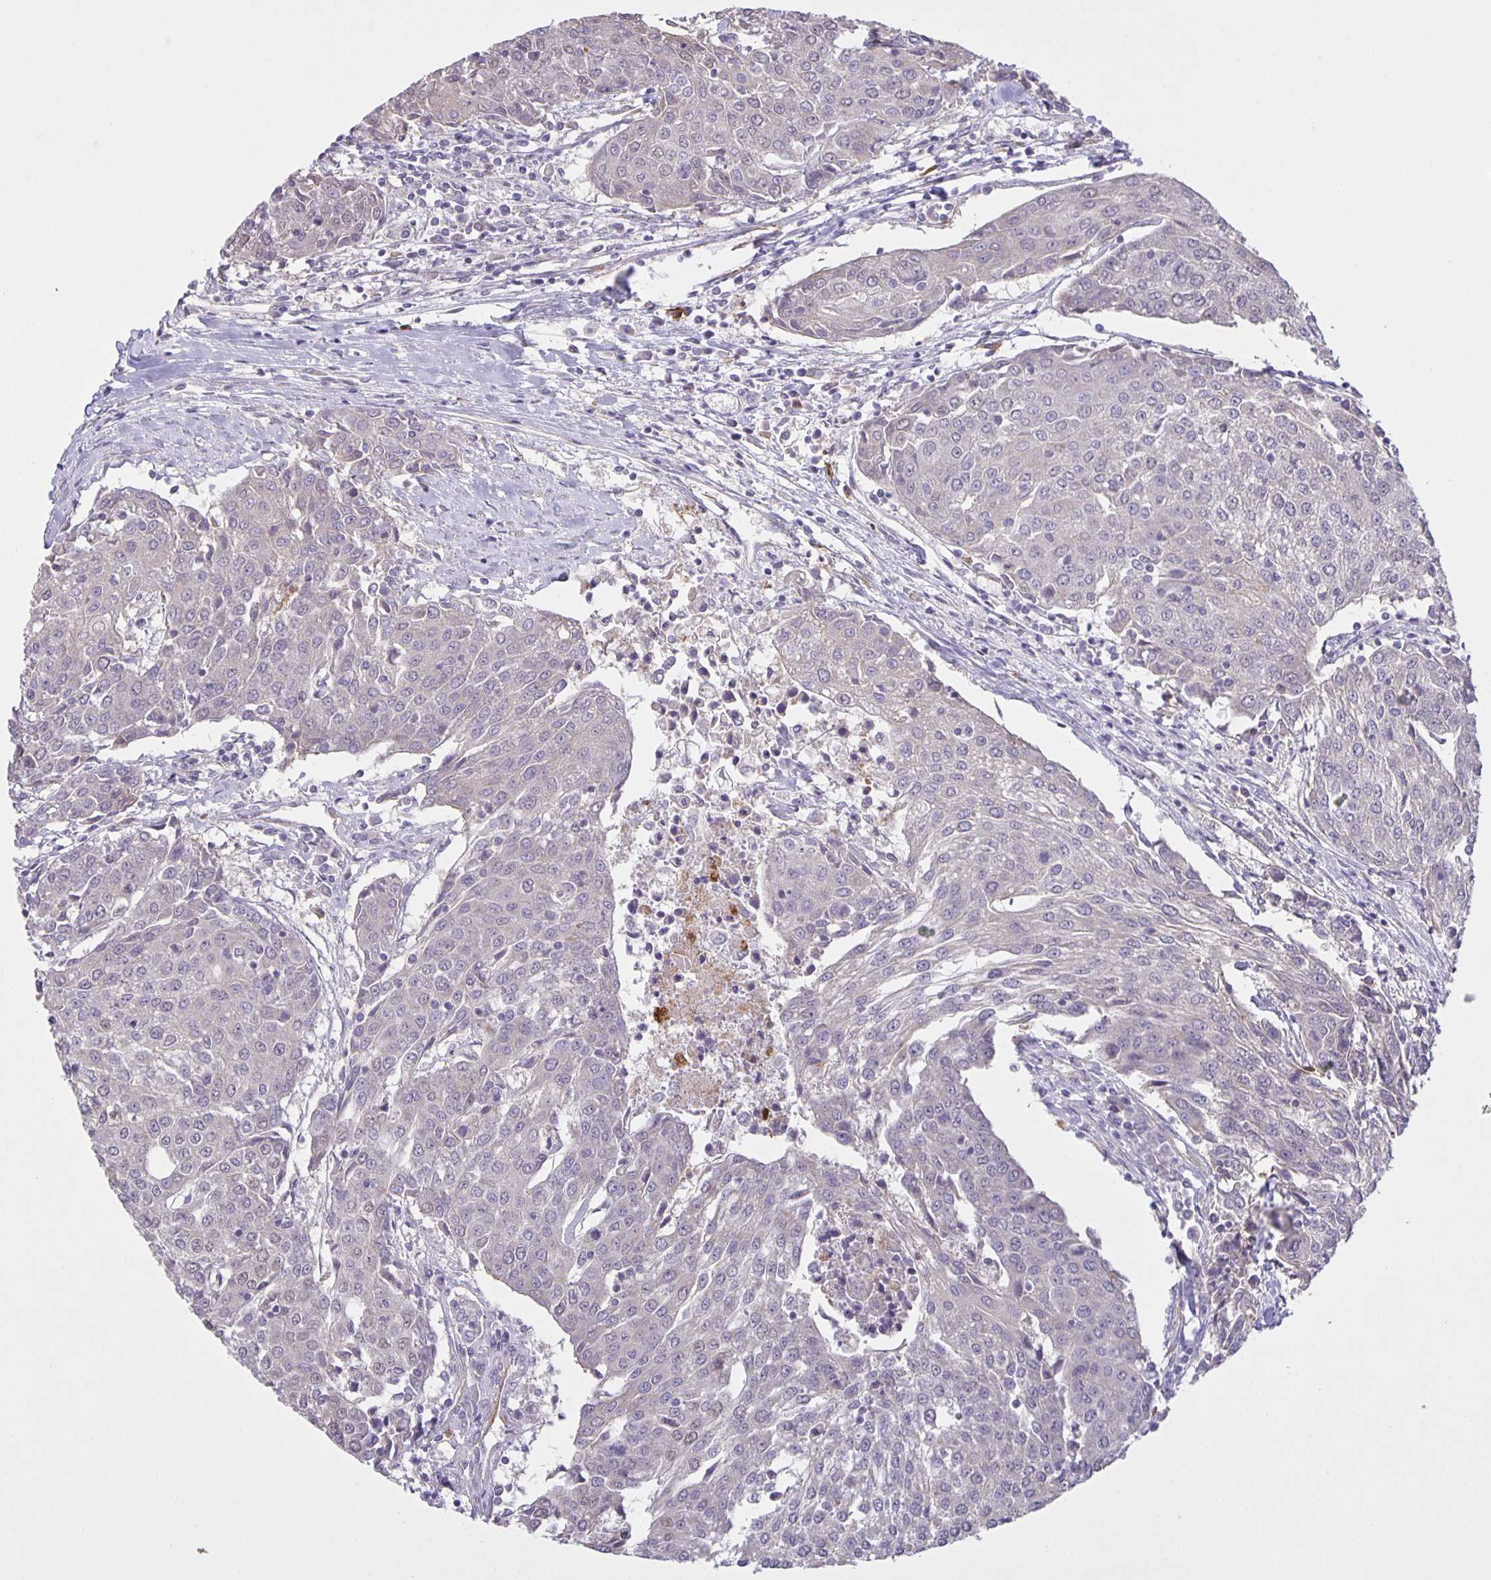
{"staining": {"intensity": "negative", "quantity": "none", "location": "none"}, "tissue": "urothelial cancer", "cell_type": "Tumor cells", "image_type": "cancer", "snomed": [{"axis": "morphology", "description": "Urothelial carcinoma, High grade"}, {"axis": "topography", "description": "Urinary bladder"}], "caption": "Urothelial cancer was stained to show a protein in brown. There is no significant staining in tumor cells.", "gene": "SRCIN1", "patient": {"sex": "female", "age": 85}}